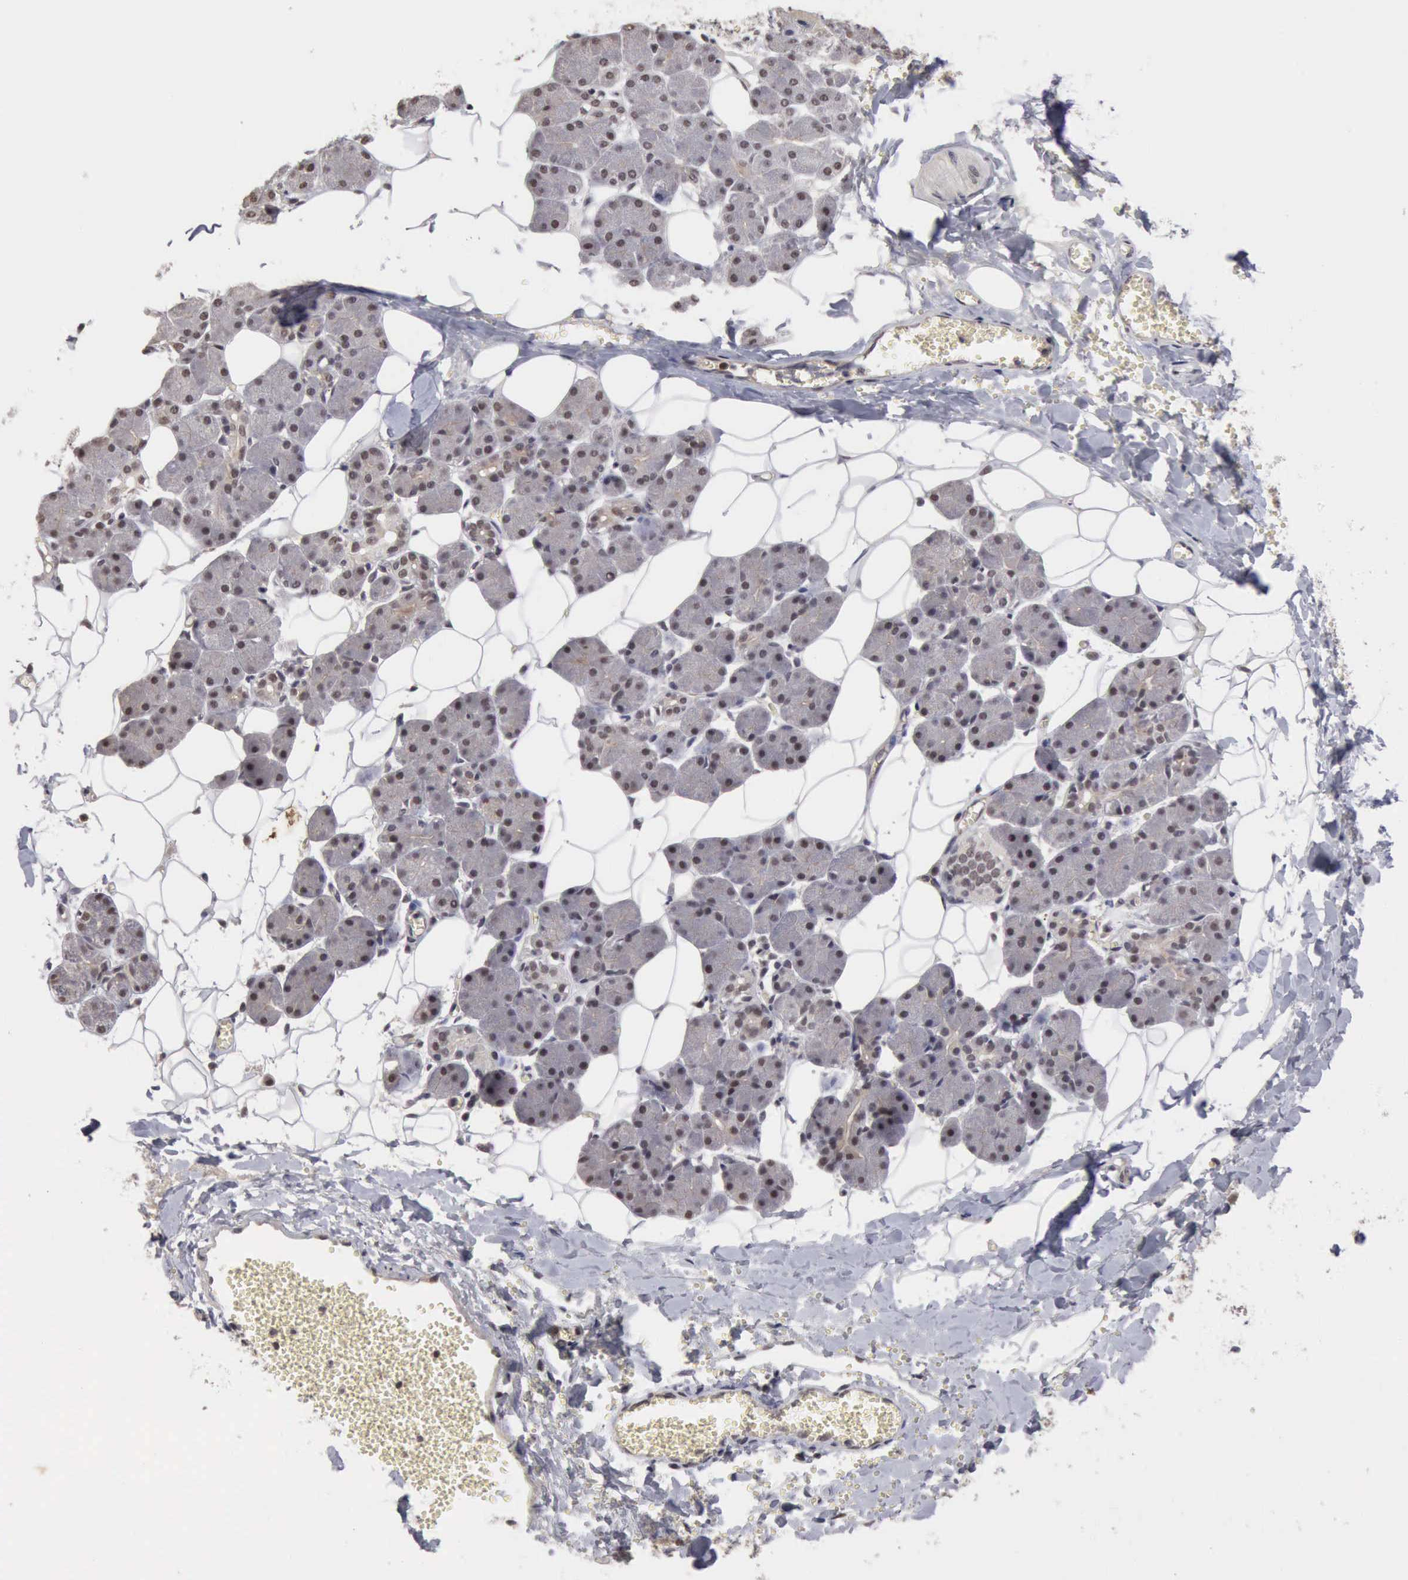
{"staining": {"intensity": "weak", "quantity": ">75%", "location": "cytoplasmic/membranous,nuclear"}, "tissue": "salivary gland", "cell_type": "Glandular cells", "image_type": "normal", "snomed": [{"axis": "morphology", "description": "Normal tissue, NOS"}, {"axis": "morphology", "description": "Adenoma, NOS"}, {"axis": "topography", "description": "Salivary gland"}], "caption": "DAB immunohistochemical staining of unremarkable human salivary gland demonstrates weak cytoplasmic/membranous,nuclear protein staining in about >75% of glandular cells.", "gene": "CDKN2A", "patient": {"sex": "female", "age": 32}}